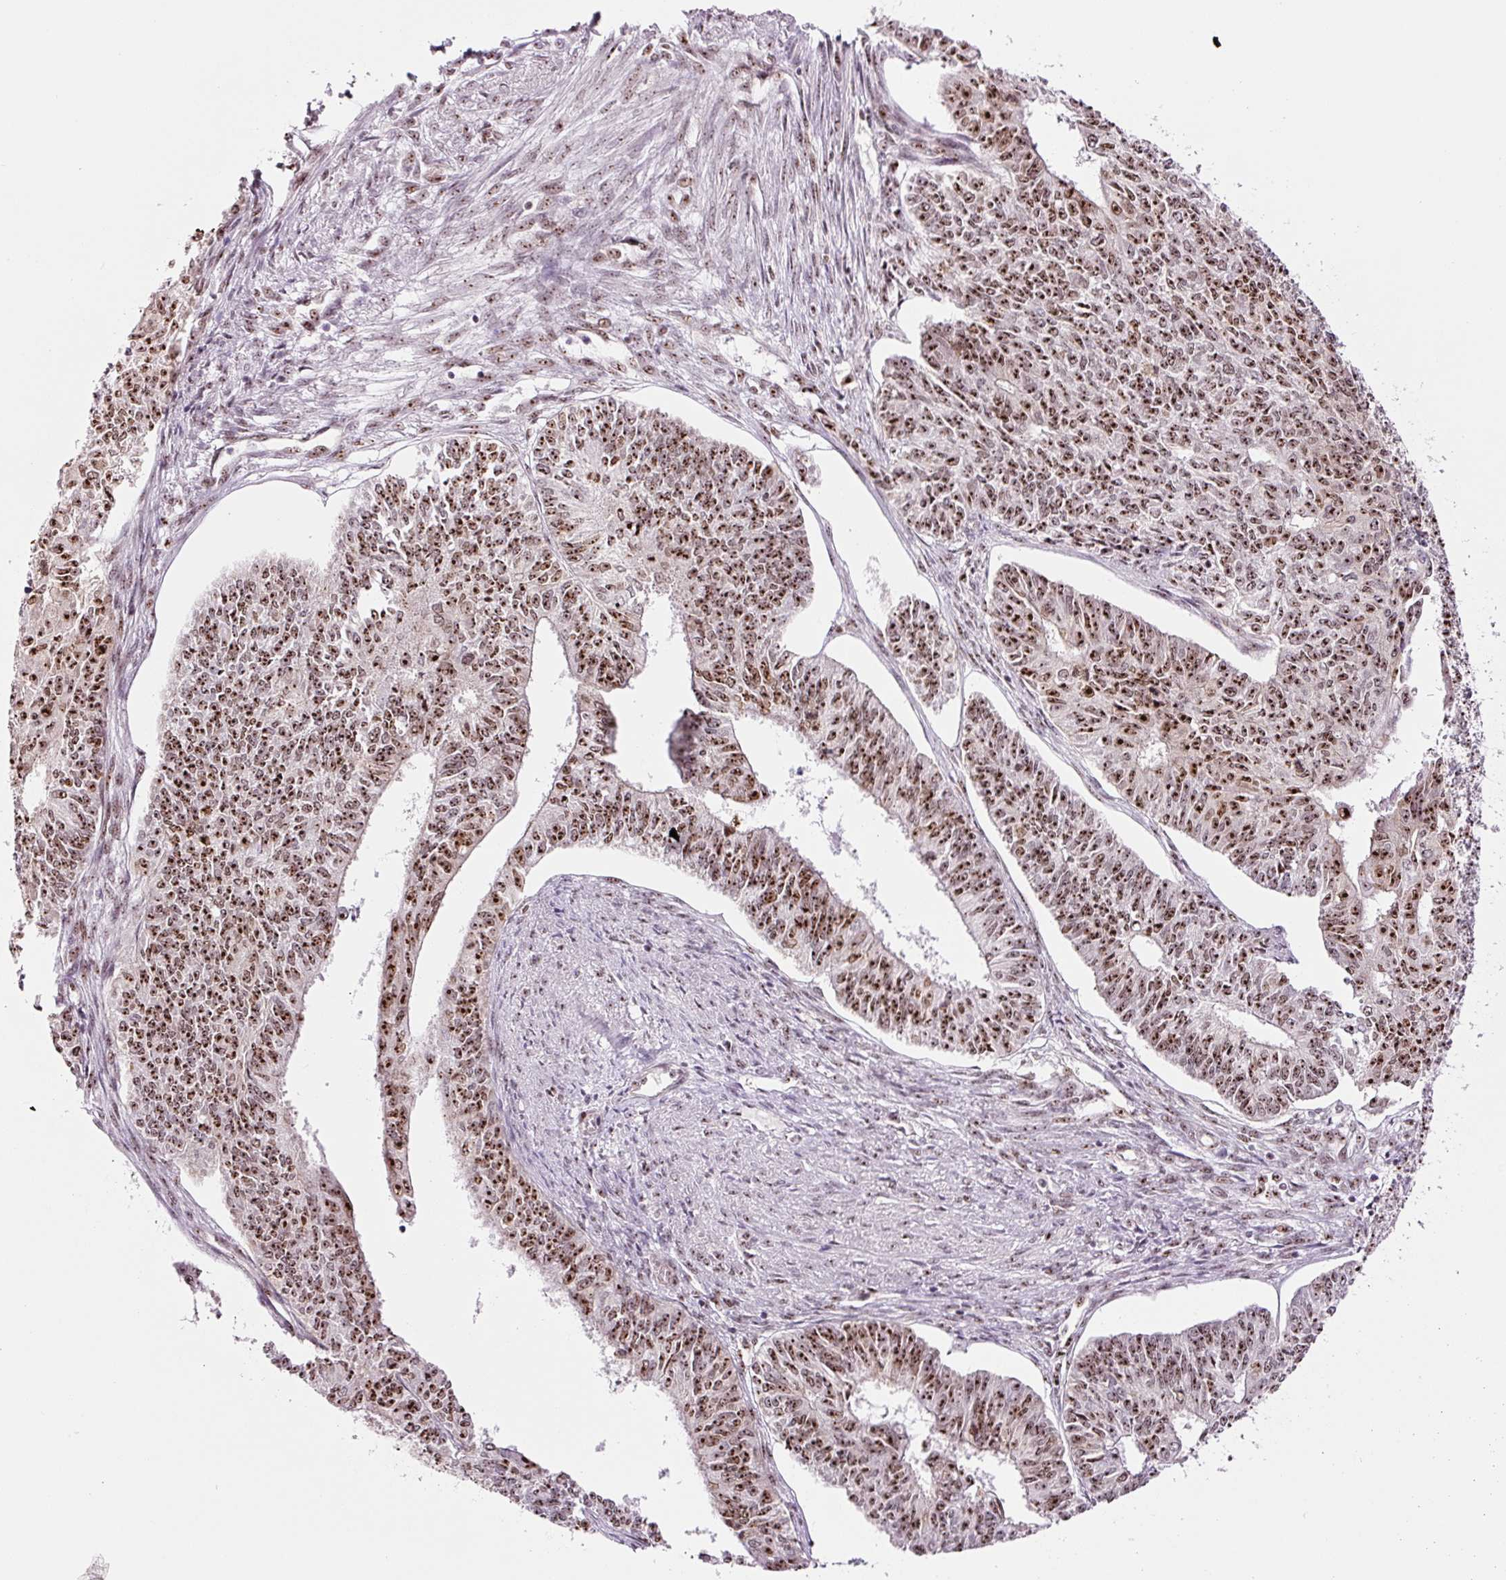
{"staining": {"intensity": "moderate", "quantity": ">75%", "location": "nuclear"}, "tissue": "endometrial cancer", "cell_type": "Tumor cells", "image_type": "cancer", "snomed": [{"axis": "morphology", "description": "Adenocarcinoma, NOS"}, {"axis": "topography", "description": "Endometrium"}], "caption": "There is medium levels of moderate nuclear expression in tumor cells of endometrial cancer (adenocarcinoma), as demonstrated by immunohistochemical staining (brown color).", "gene": "GNL3", "patient": {"sex": "female", "age": 32}}